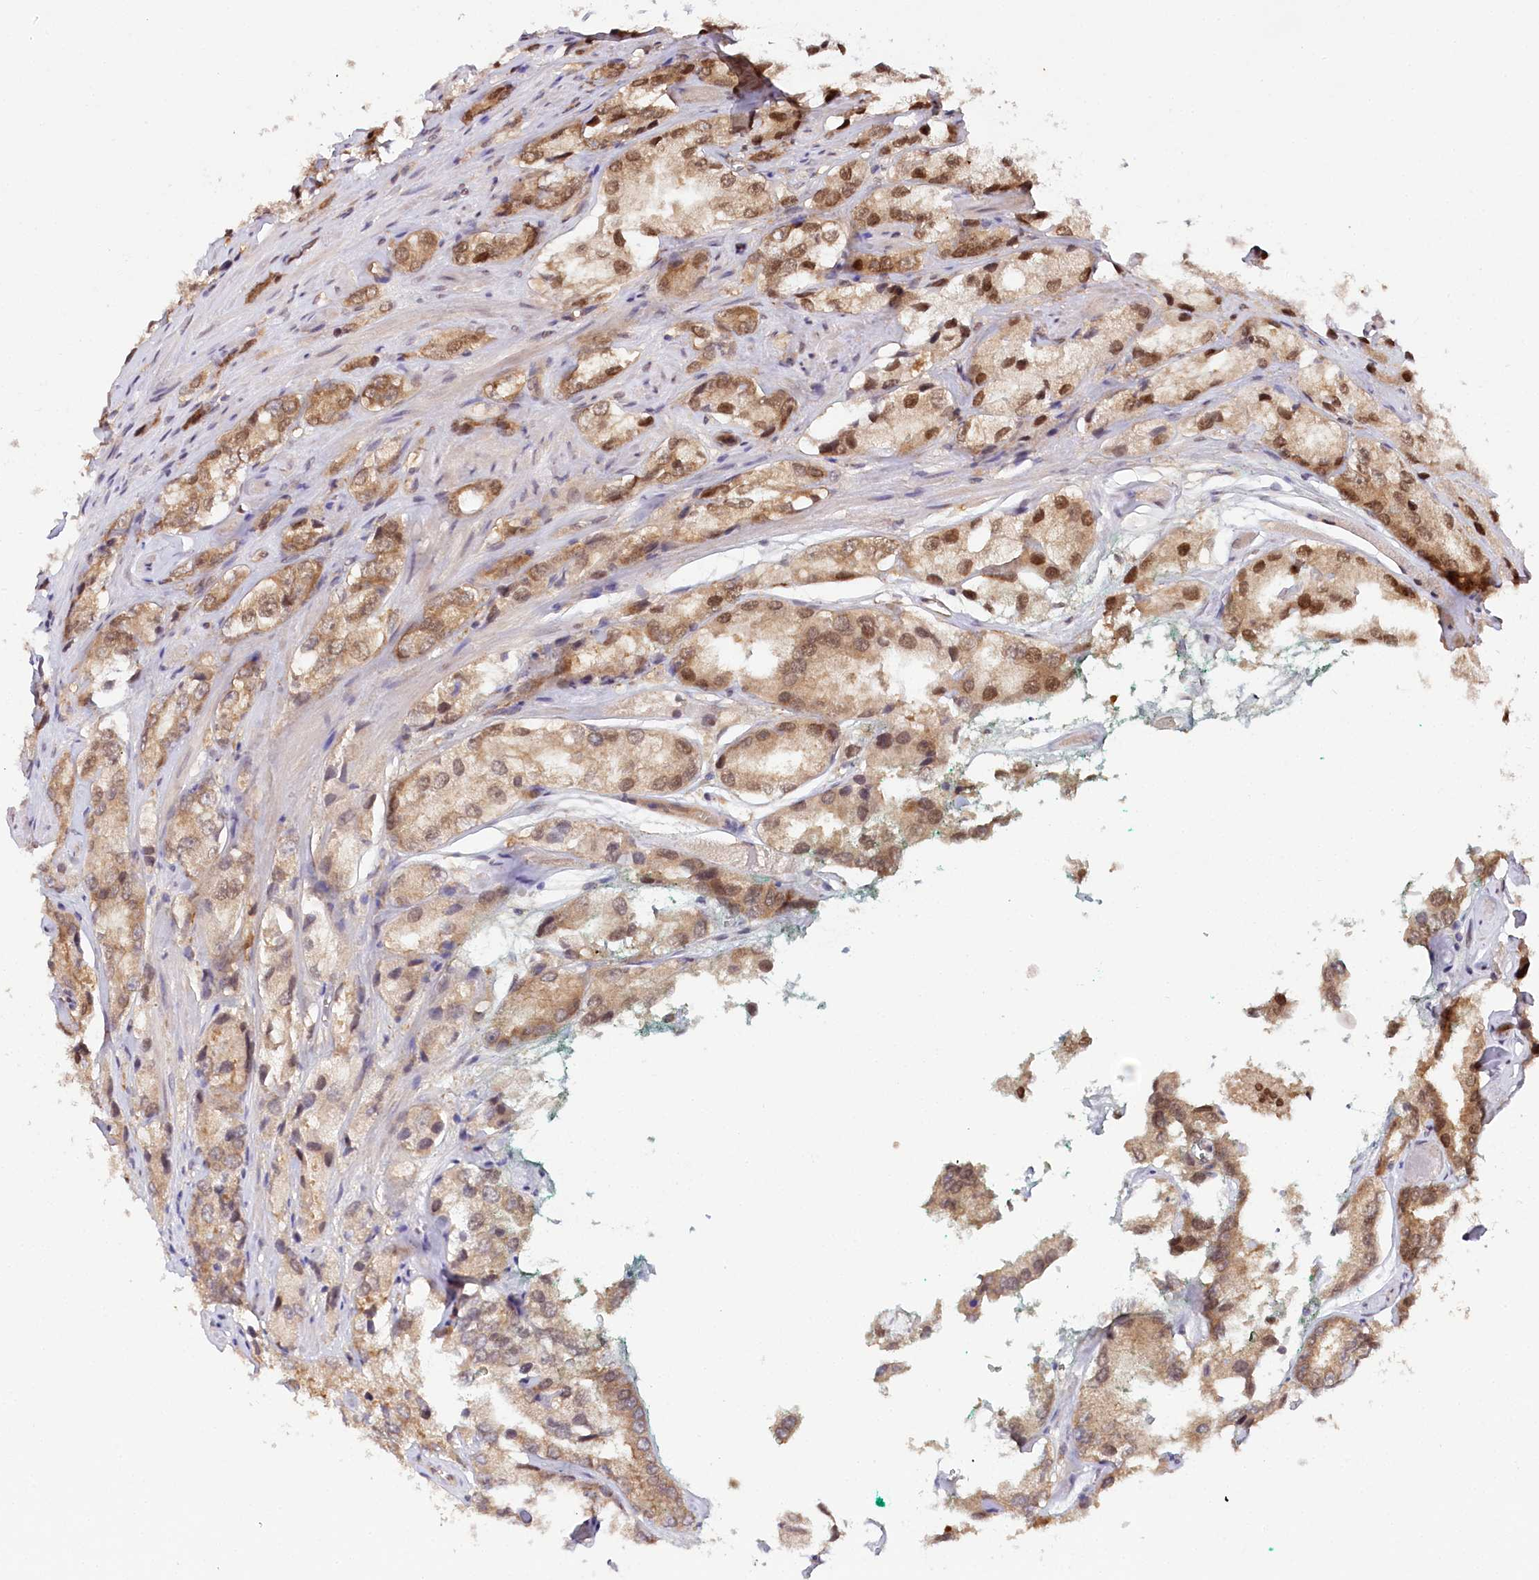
{"staining": {"intensity": "moderate", "quantity": ">75%", "location": "cytoplasmic/membranous,nuclear"}, "tissue": "prostate cancer", "cell_type": "Tumor cells", "image_type": "cancer", "snomed": [{"axis": "morphology", "description": "Adenocarcinoma, High grade"}, {"axis": "topography", "description": "Prostate"}], "caption": "Moderate cytoplasmic/membranous and nuclear positivity is appreciated in approximately >75% of tumor cells in prostate cancer. (Brightfield microscopy of DAB IHC at high magnification).", "gene": "CCDC65", "patient": {"sex": "male", "age": 66}}